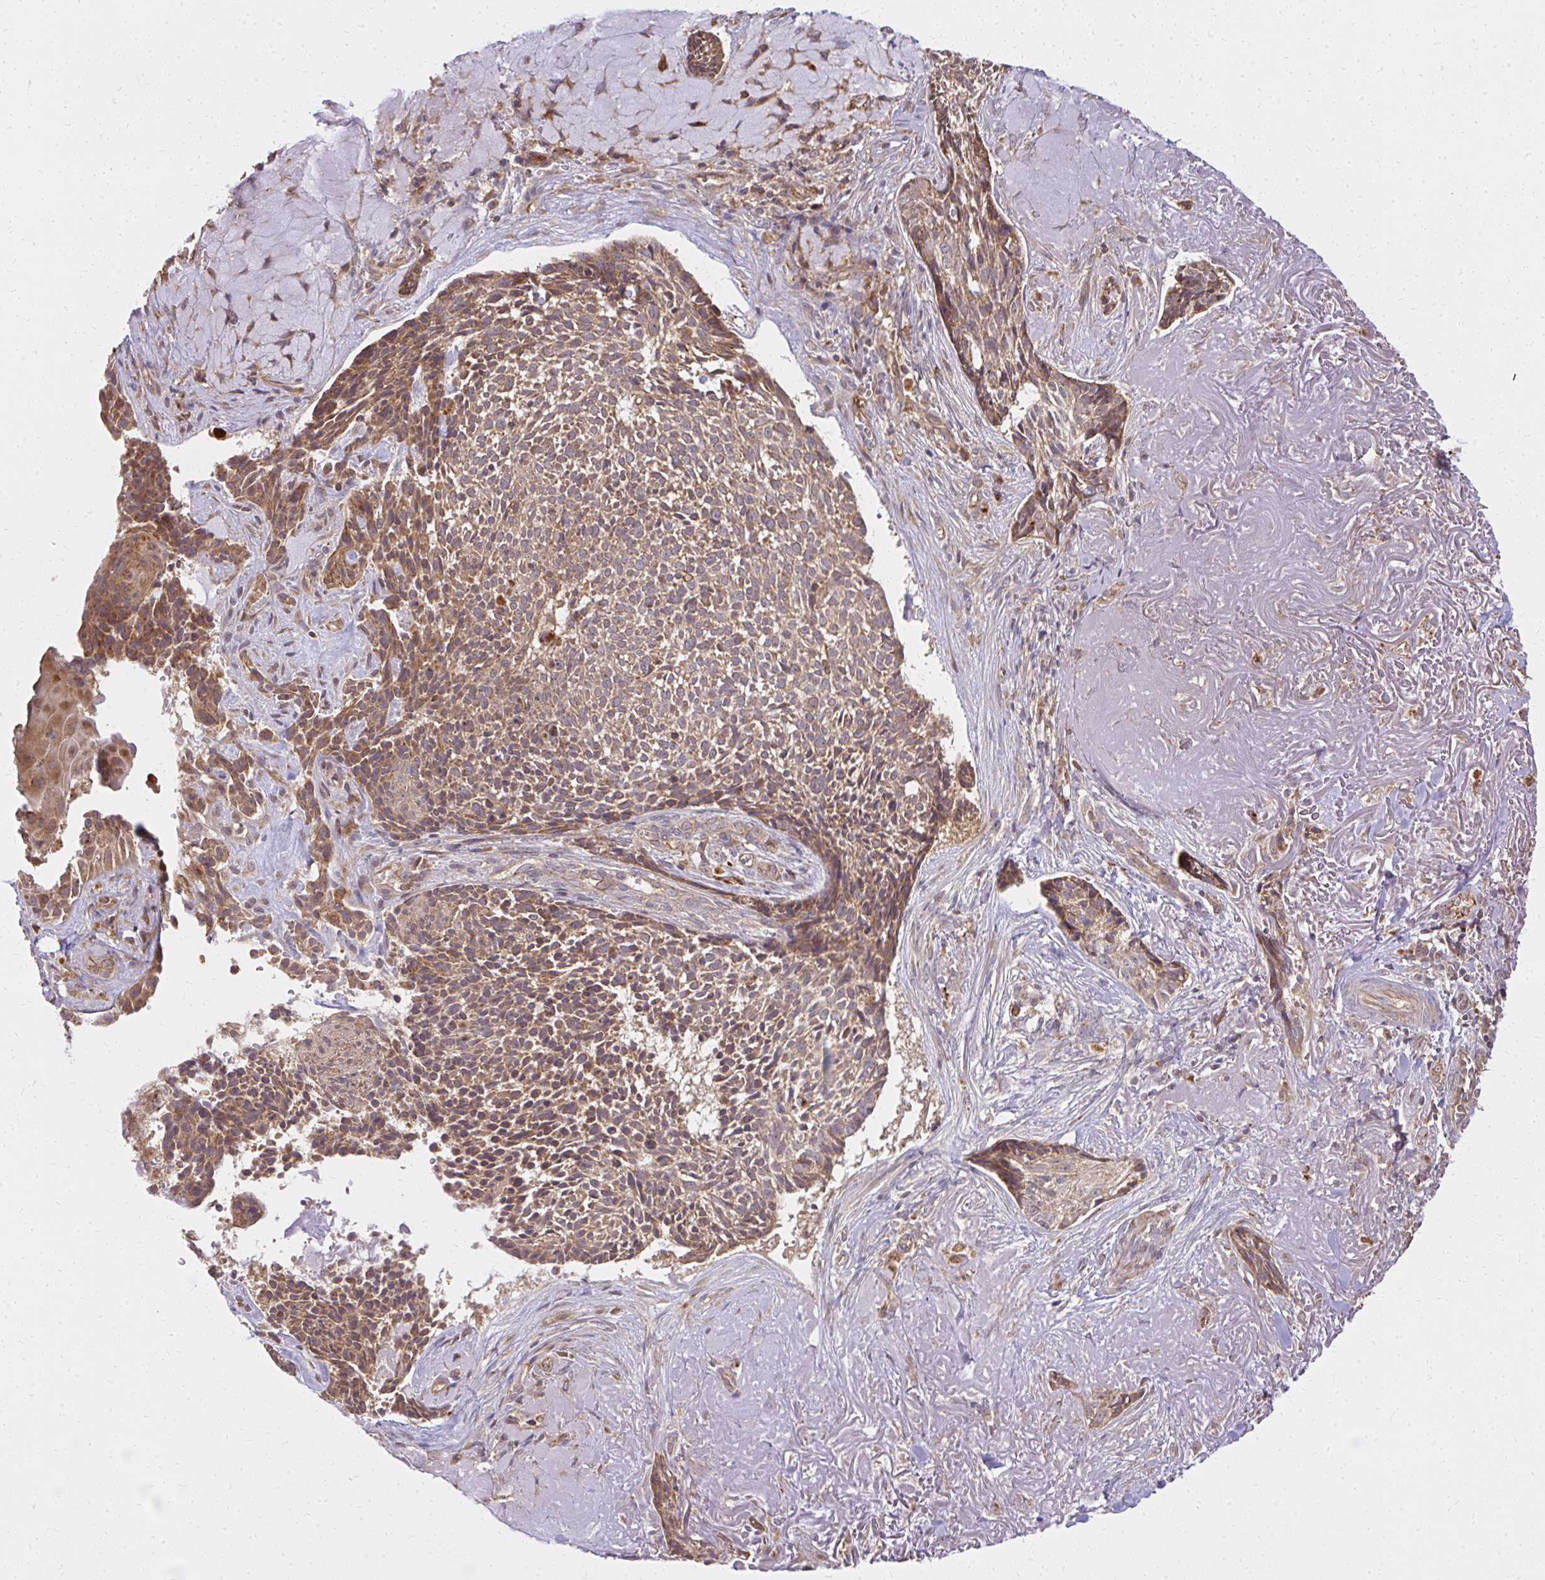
{"staining": {"intensity": "moderate", "quantity": ">75%", "location": "cytoplasmic/membranous"}, "tissue": "skin cancer", "cell_type": "Tumor cells", "image_type": "cancer", "snomed": [{"axis": "morphology", "description": "Basal cell carcinoma"}, {"axis": "topography", "description": "Skin"}, {"axis": "topography", "description": "Skin of face"}], "caption": "Immunohistochemistry histopathology image of human skin cancer (basal cell carcinoma) stained for a protein (brown), which shows medium levels of moderate cytoplasmic/membranous positivity in about >75% of tumor cells.", "gene": "GNS", "patient": {"sex": "female", "age": 95}}